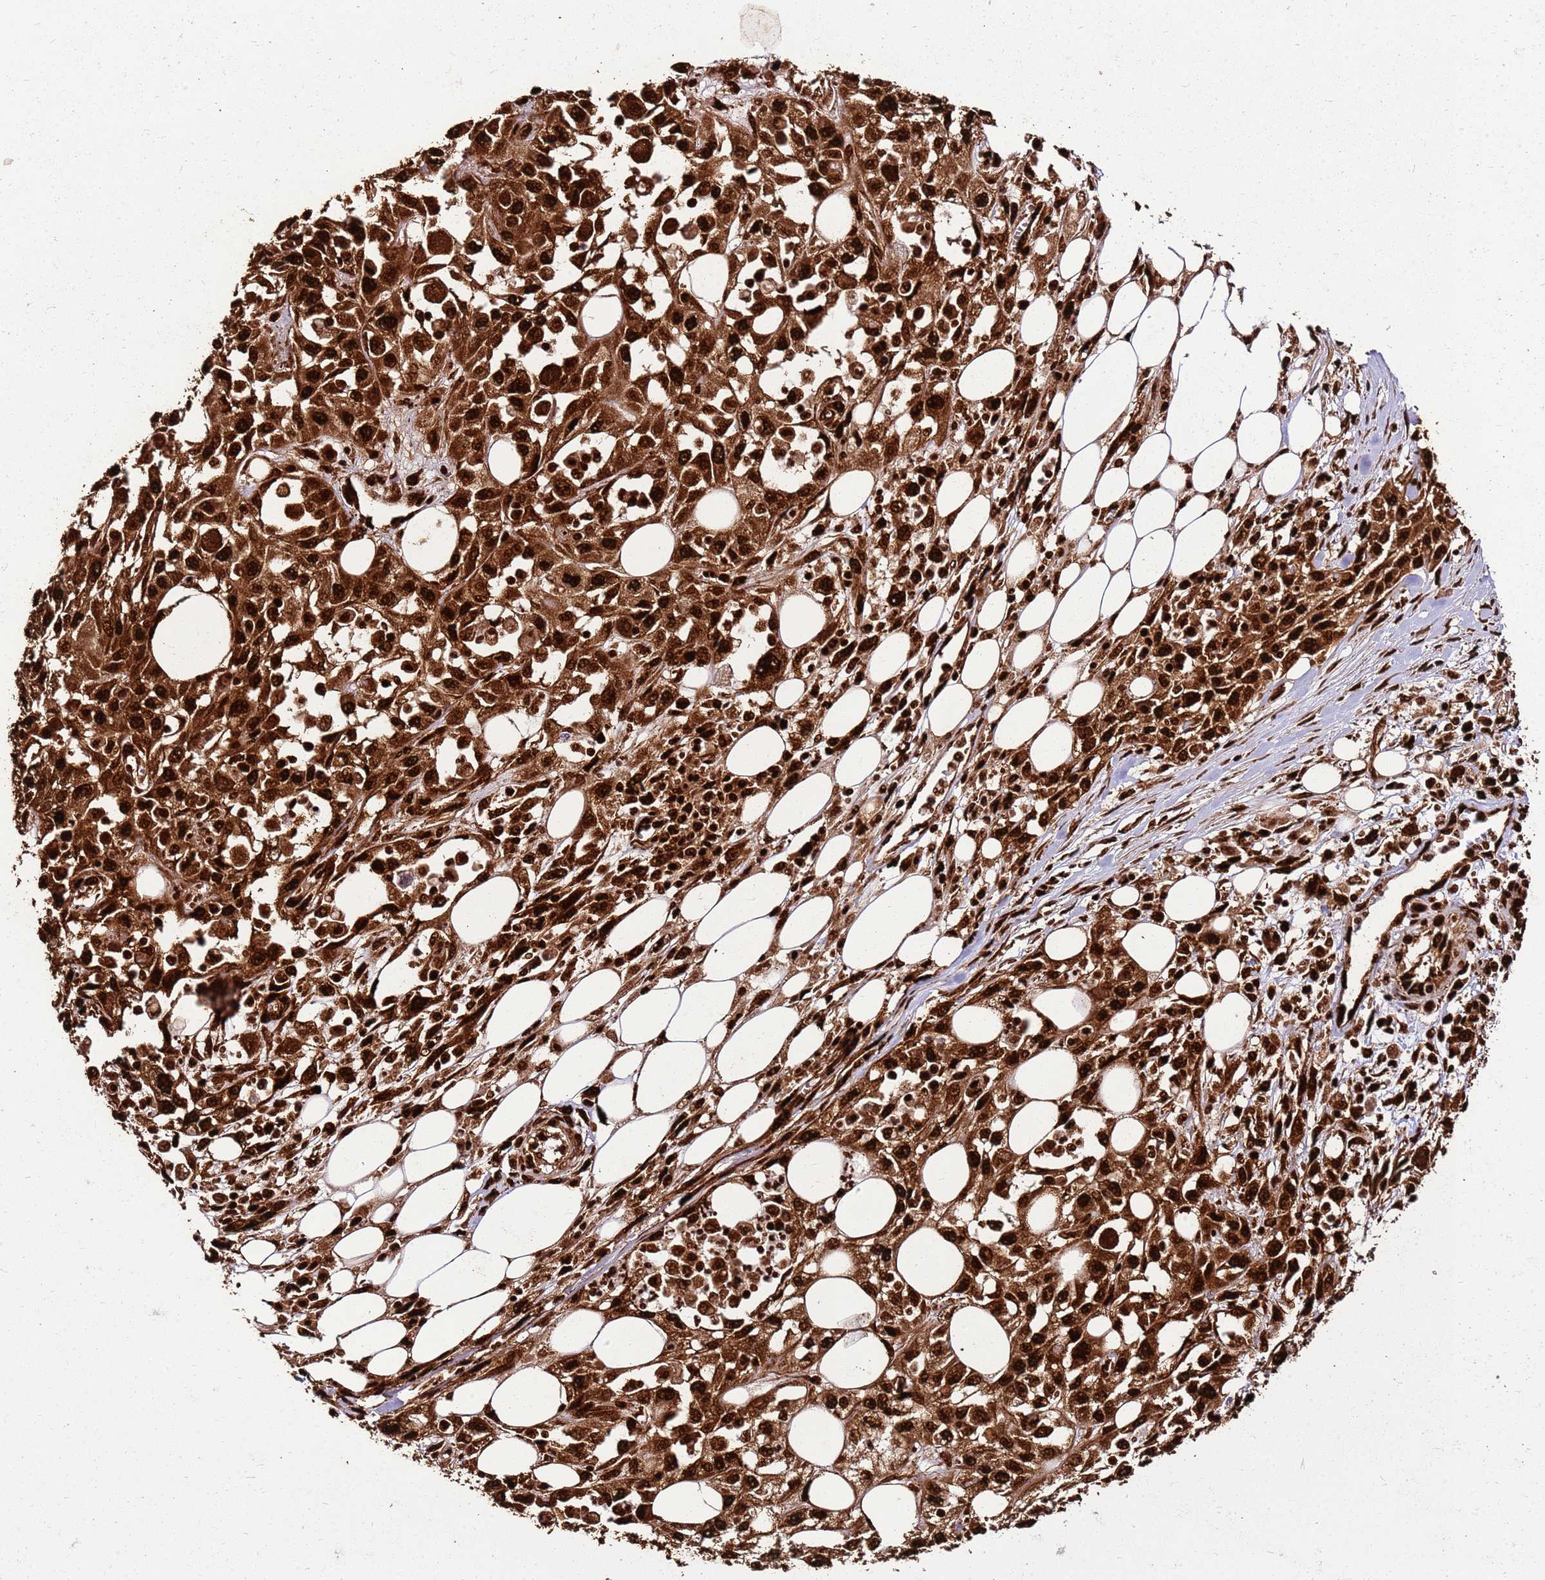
{"staining": {"intensity": "strong", "quantity": ">75%", "location": "cytoplasmic/membranous,nuclear"}, "tissue": "skin cancer", "cell_type": "Tumor cells", "image_type": "cancer", "snomed": [{"axis": "morphology", "description": "Squamous cell carcinoma, NOS"}, {"axis": "morphology", "description": "Squamous cell carcinoma, metastatic, NOS"}, {"axis": "topography", "description": "Skin"}, {"axis": "topography", "description": "Lymph node"}], "caption": "Immunohistochemical staining of skin metastatic squamous cell carcinoma exhibits high levels of strong cytoplasmic/membranous and nuclear protein positivity in approximately >75% of tumor cells.", "gene": "HNRNPAB", "patient": {"sex": "male", "age": 75}}